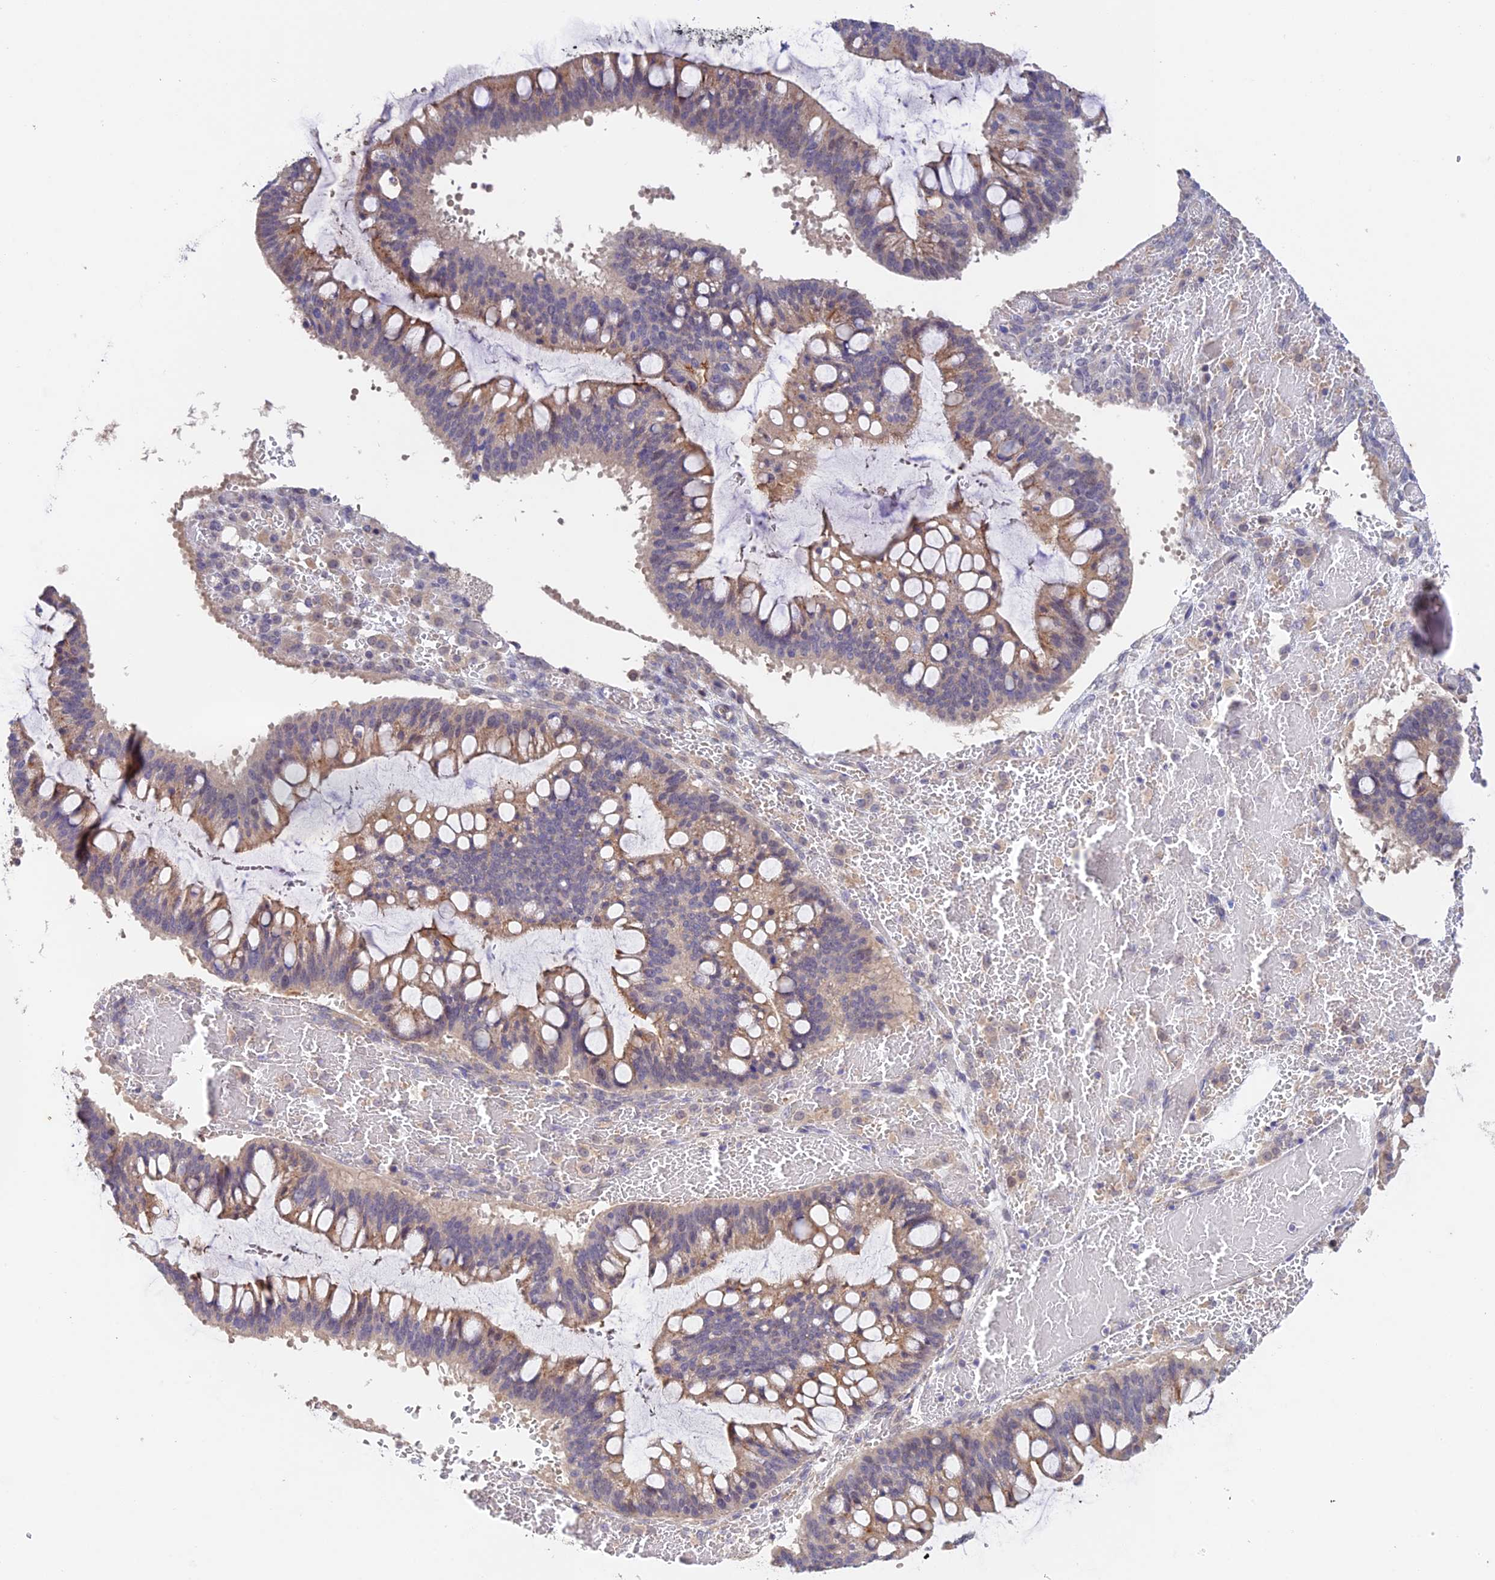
{"staining": {"intensity": "weak", "quantity": ">75%", "location": "cytoplasmic/membranous"}, "tissue": "ovarian cancer", "cell_type": "Tumor cells", "image_type": "cancer", "snomed": [{"axis": "morphology", "description": "Cystadenocarcinoma, mucinous, NOS"}, {"axis": "topography", "description": "Ovary"}], "caption": "A photomicrograph of mucinous cystadenocarcinoma (ovarian) stained for a protein shows weak cytoplasmic/membranous brown staining in tumor cells. The staining is performed using DAB (3,3'-diaminobenzidine) brown chromogen to label protein expression. The nuclei are counter-stained blue using hematoxylin.", "gene": "CWH43", "patient": {"sex": "female", "age": 73}}